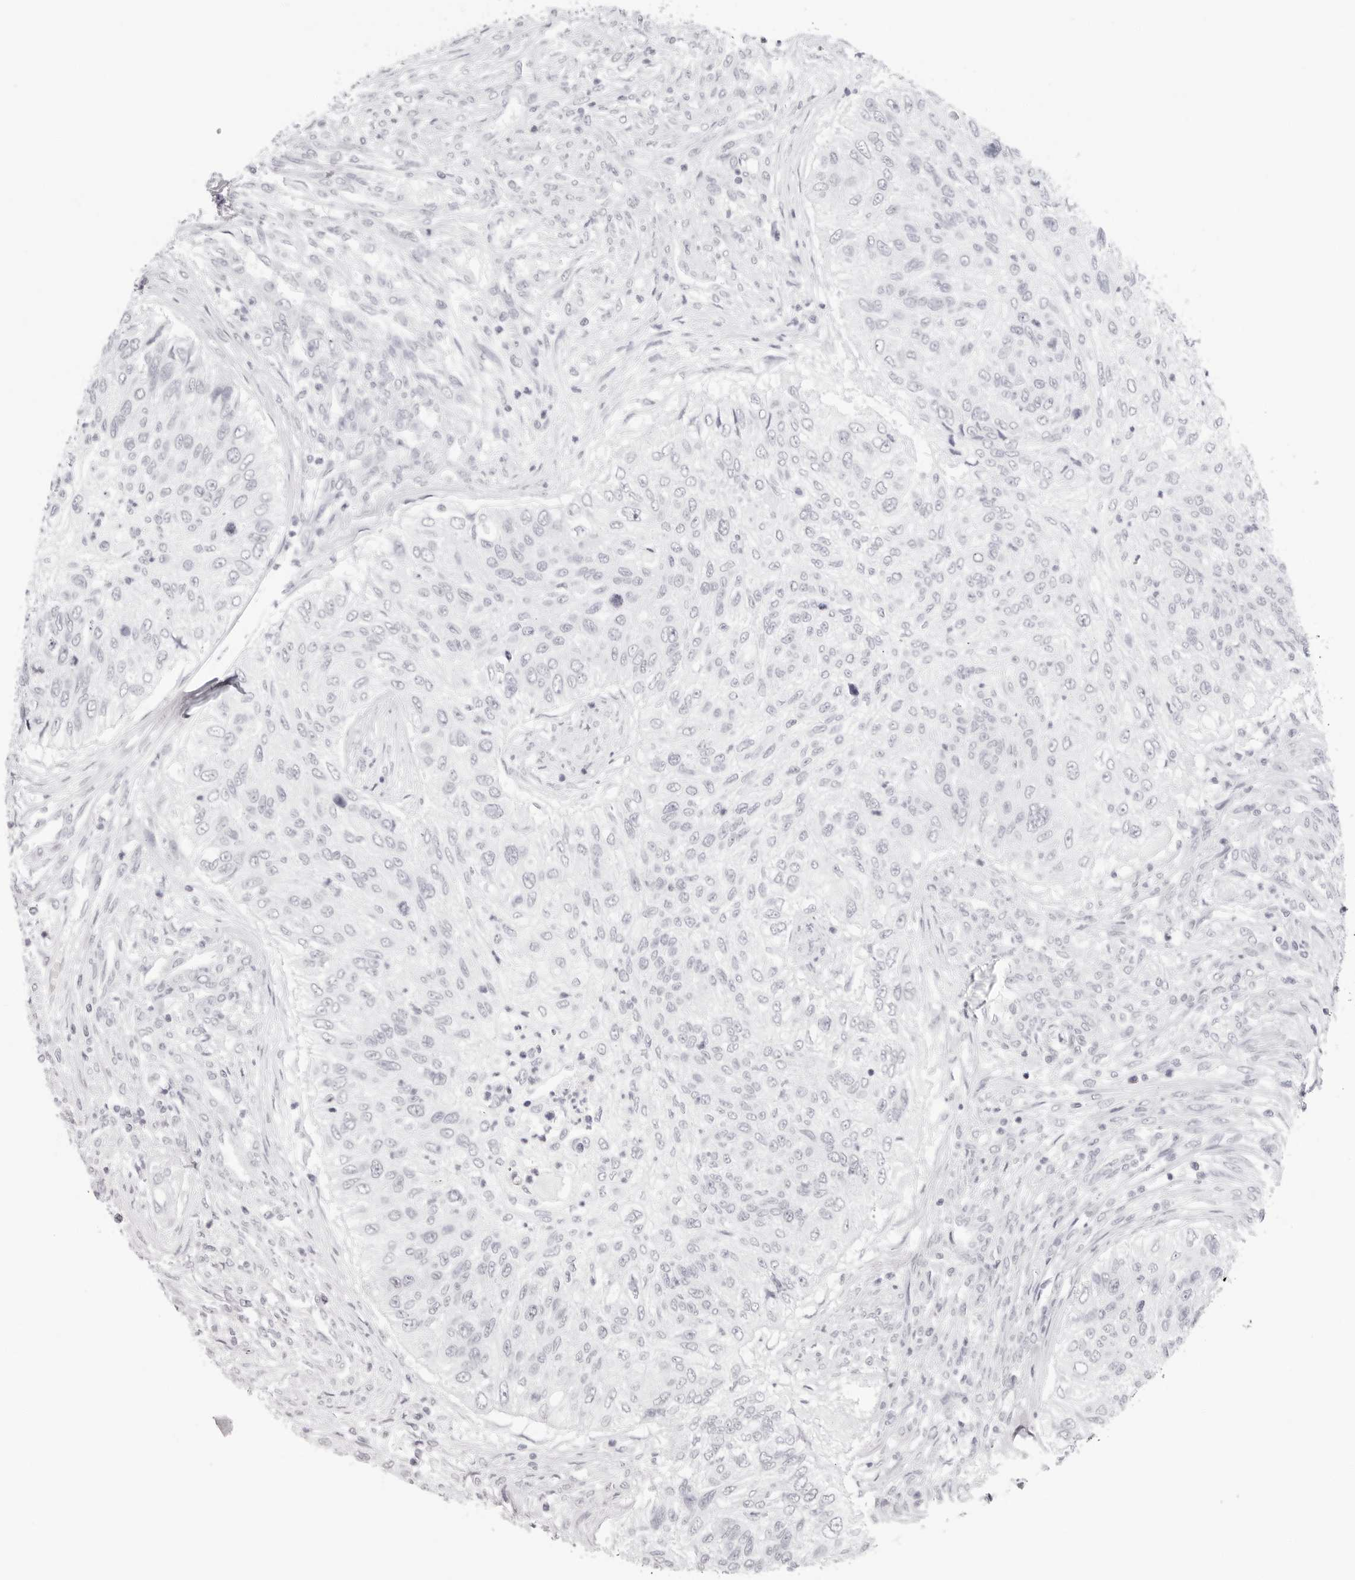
{"staining": {"intensity": "negative", "quantity": "none", "location": "none"}, "tissue": "urothelial cancer", "cell_type": "Tumor cells", "image_type": "cancer", "snomed": [{"axis": "morphology", "description": "Urothelial carcinoma, High grade"}, {"axis": "topography", "description": "Urinary bladder"}], "caption": "Immunohistochemical staining of urothelial cancer reveals no significant expression in tumor cells.", "gene": "CST5", "patient": {"sex": "female", "age": 60}}